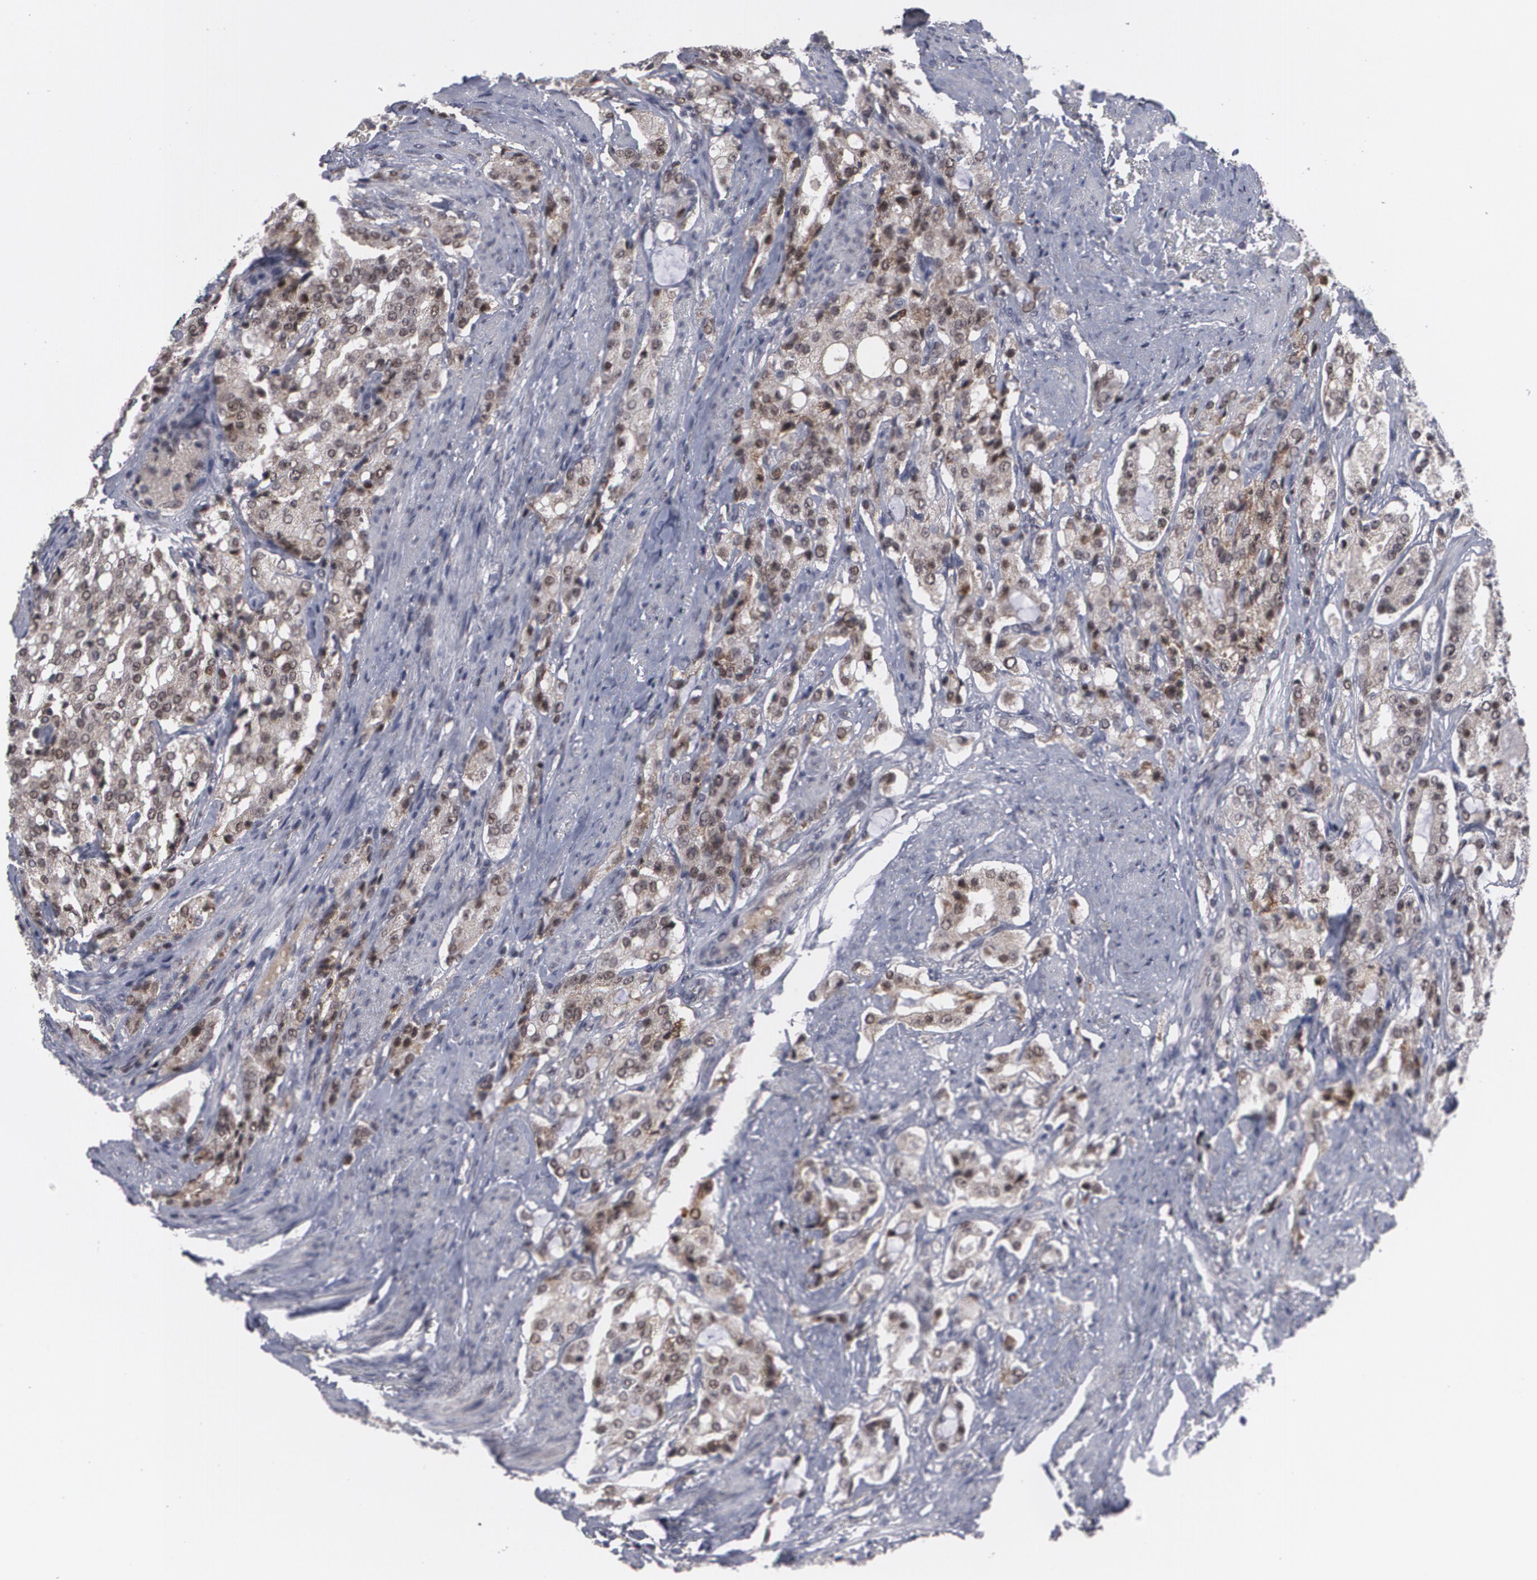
{"staining": {"intensity": "moderate", "quantity": "<25%", "location": "nuclear"}, "tissue": "prostate cancer", "cell_type": "Tumor cells", "image_type": "cancer", "snomed": [{"axis": "morphology", "description": "Adenocarcinoma, Medium grade"}, {"axis": "topography", "description": "Prostate"}], "caption": "Tumor cells demonstrate low levels of moderate nuclear positivity in about <25% of cells in human prostate cancer.", "gene": "INTS6", "patient": {"sex": "male", "age": 72}}